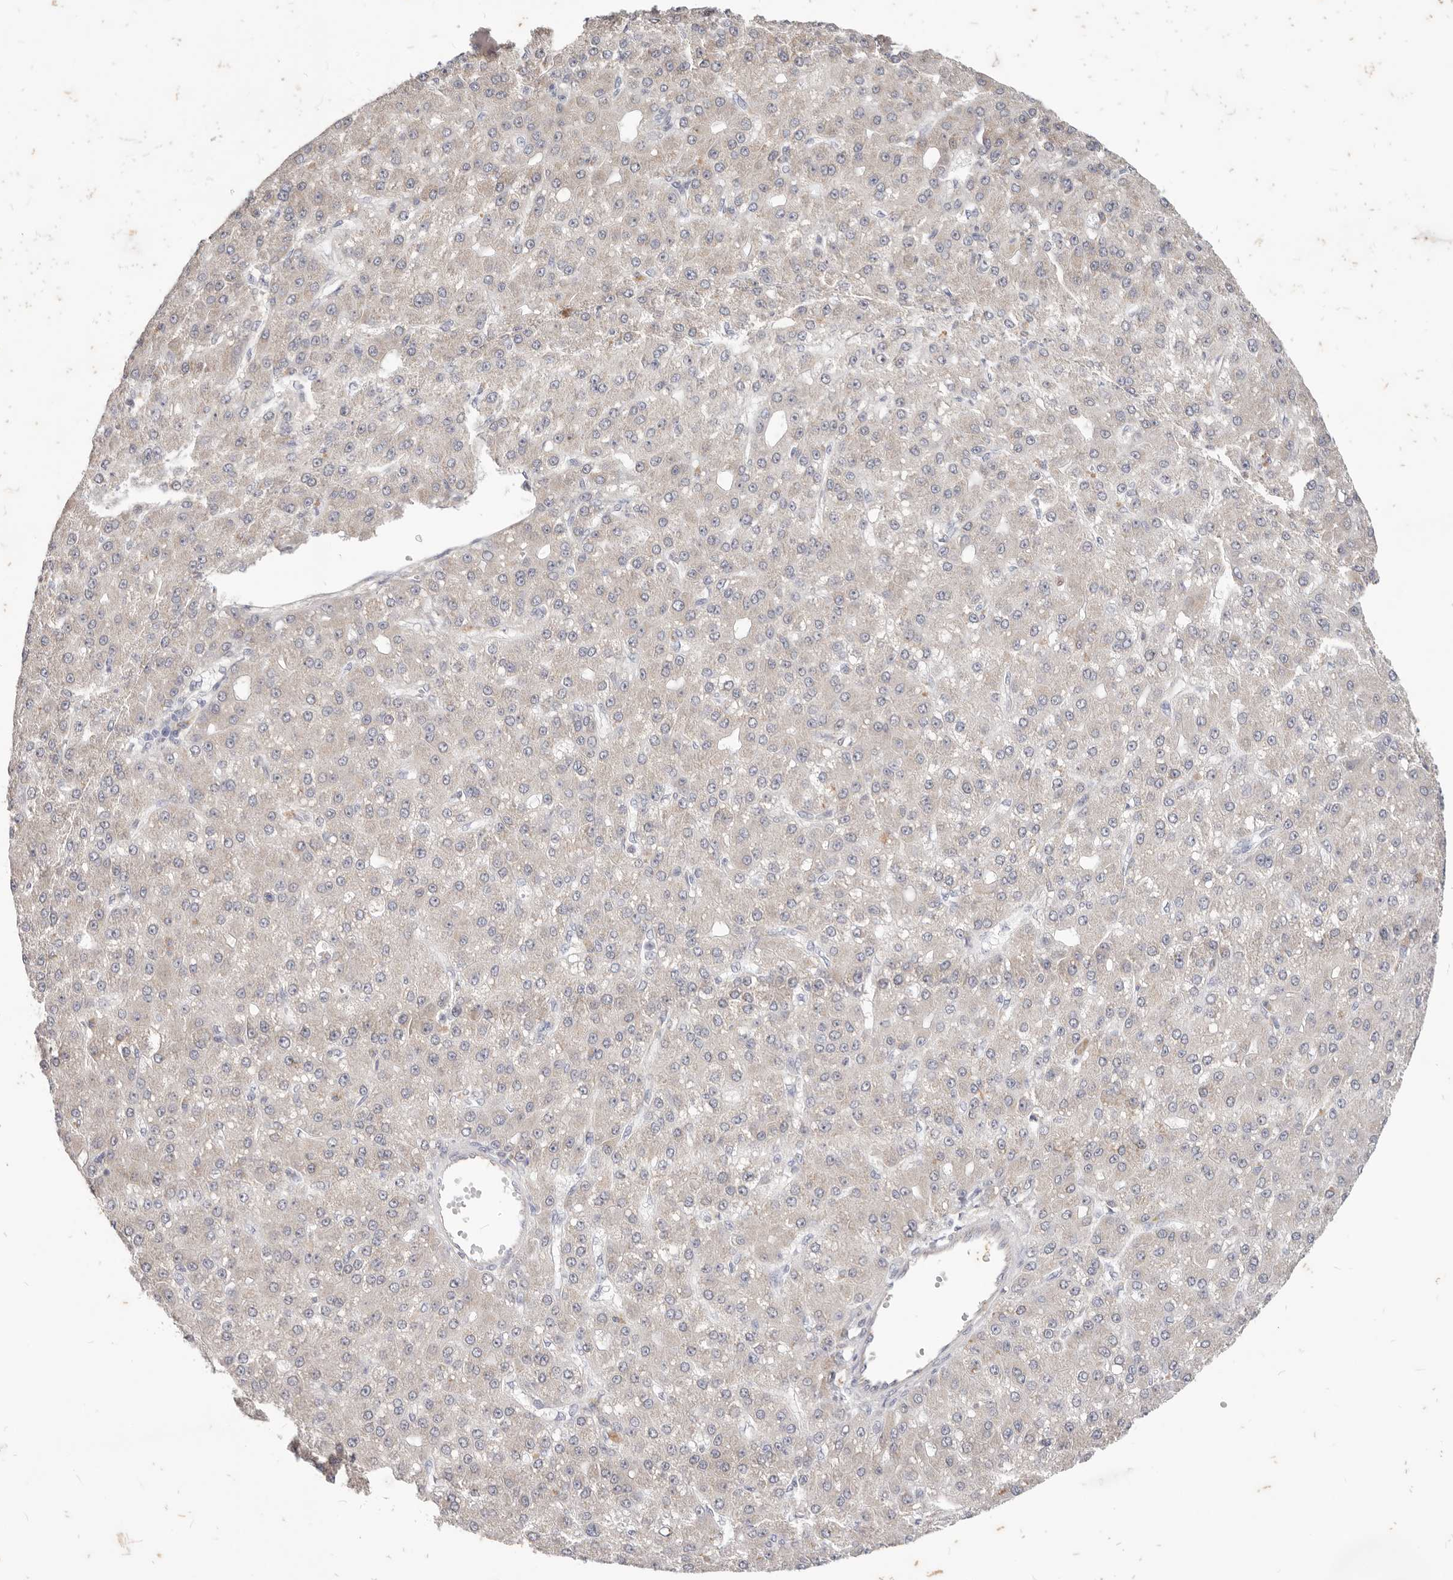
{"staining": {"intensity": "weak", "quantity": "<25%", "location": "cytoplasmic/membranous"}, "tissue": "liver cancer", "cell_type": "Tumor cells", "image_type": "cancer", "snomed": [{"axis": "morphology", "description": "Carcinoma, Hepatocellular, NOS"}, {"axis": "topography", "description": "Liver"}], "caption": "An IHC image of liver cancer is shown. There is no staining in tumor cells of liver cancer.", "gene": "WDR77", "patient": {"sex": "male", "age": 67}}